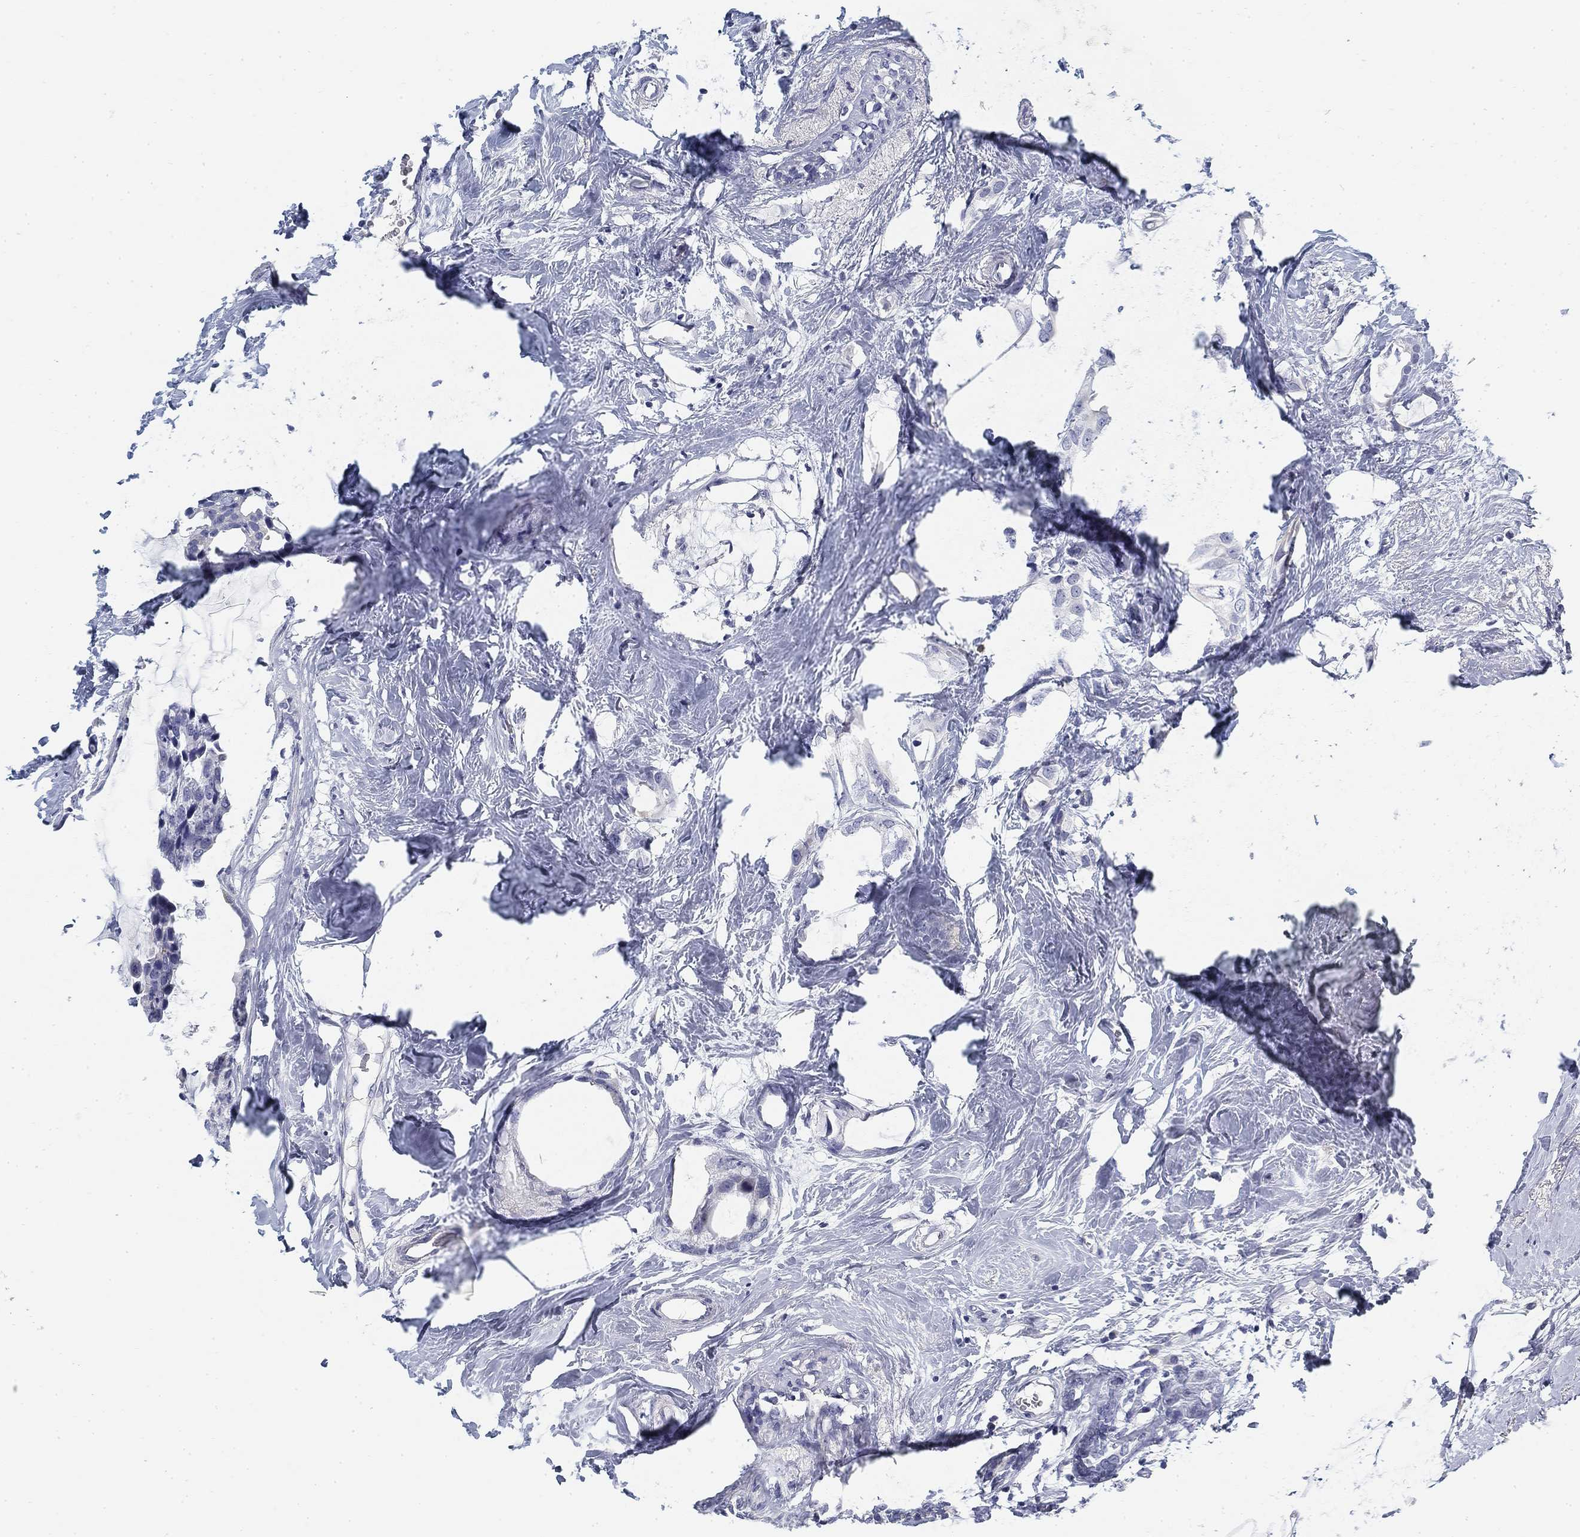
{"staining": {"intensity": "negative", "quantity": "none", "location": "none"}, "tissue": "breast cancer", "cell_type": "Tumor cells", "image_type": "cancer", "snomed": [{"axis": "morphology", "description": "Duct carcinoma"}, {"axis": "topography", "description": "Breast"}], "caption": "There is no significant positivity in tumor cells of breast intraductal carcinoma.", "gene": "SLC2A5", "patient": {"sex": "female", "age": 45}}